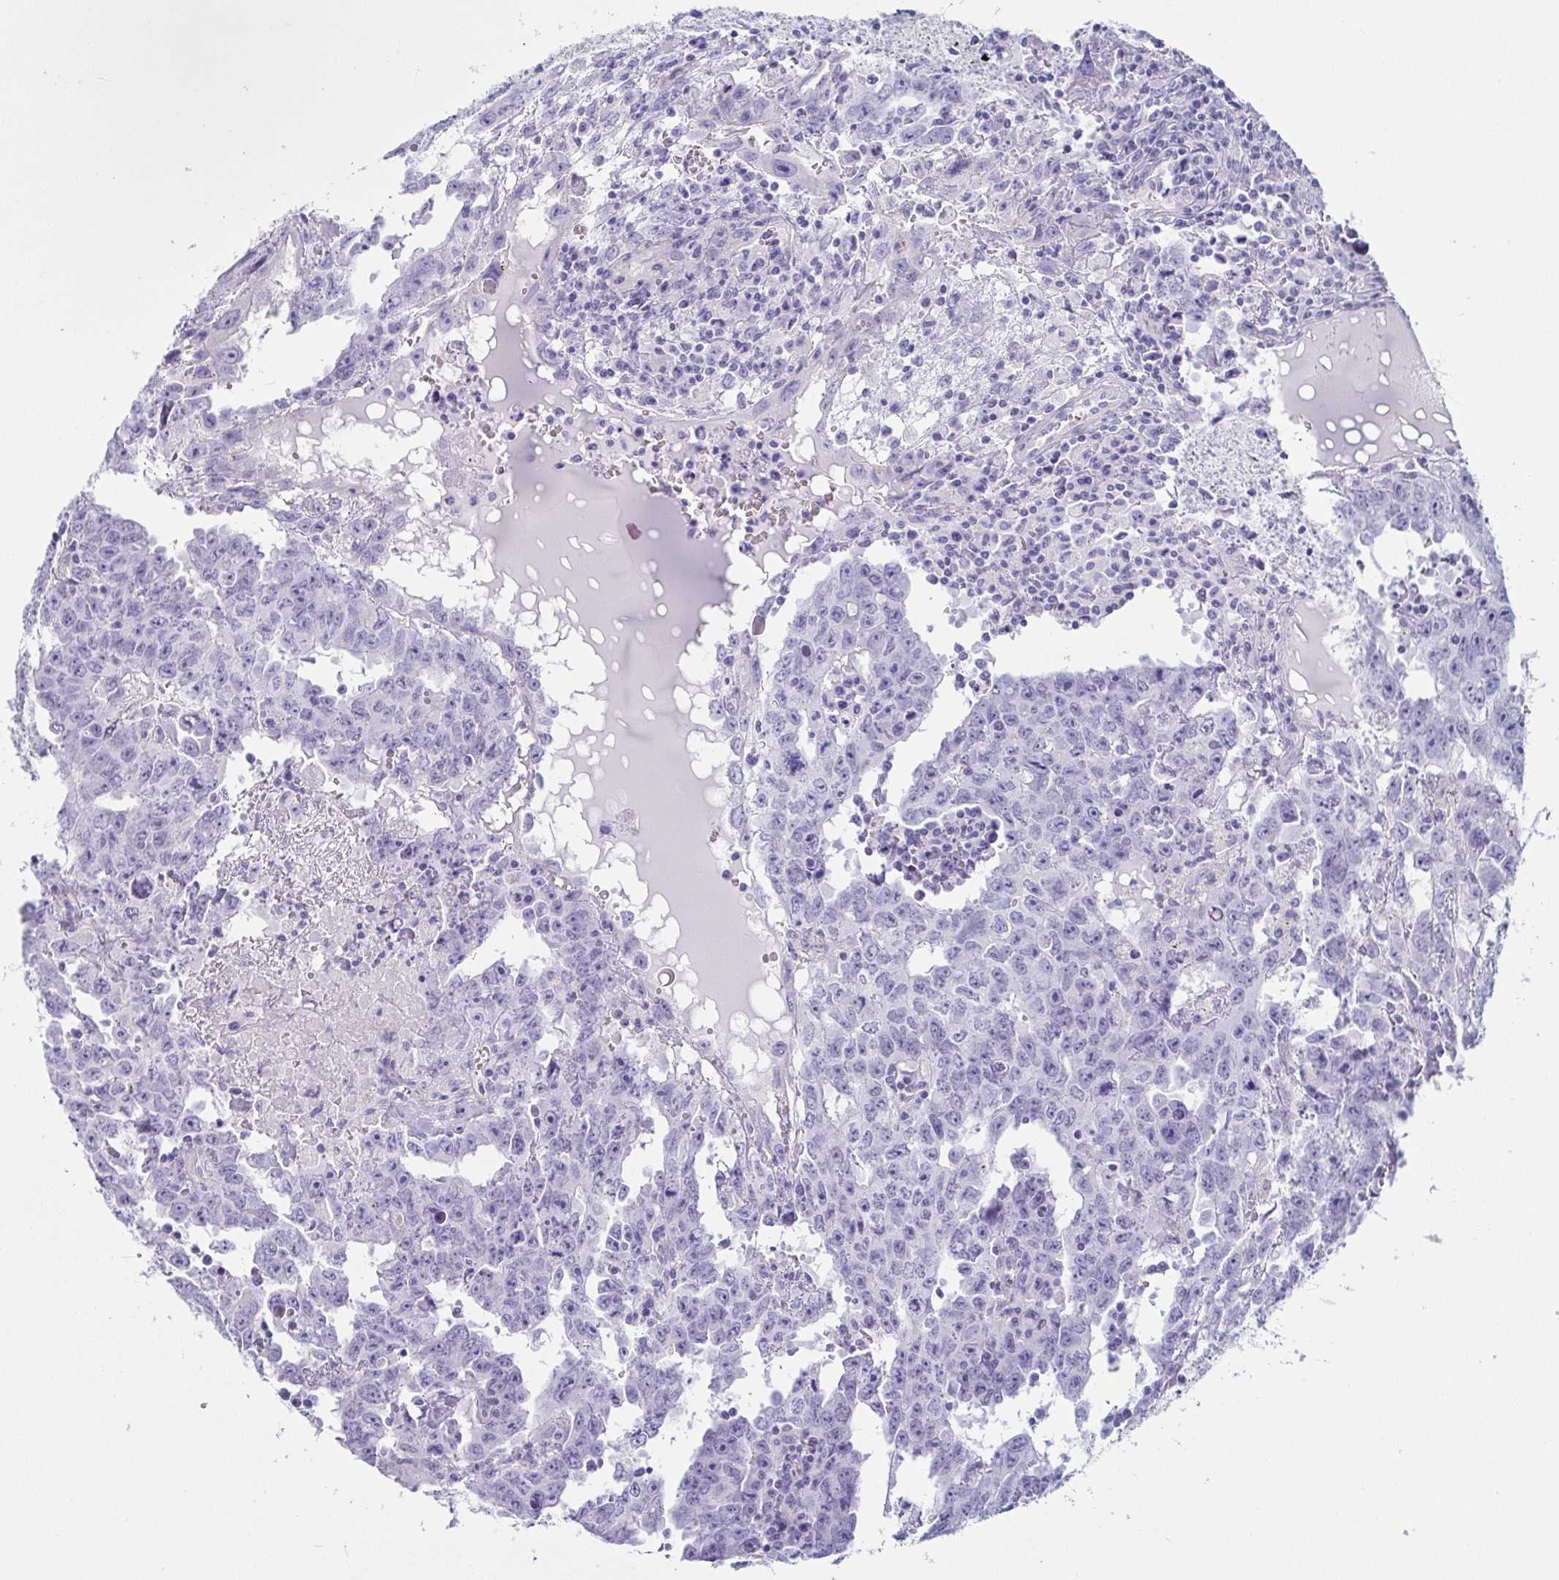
{"staining": {"intensity": "negative", "quantity": "none", "location": "none"}, "tissue": "testis cancer", "cell_type": "Tumor cells", "image_type": "cancer", "snomed": [{"axis": "morphology", "description": "Carcinoma, Embryonal, NOS"}, {"axis": "topography", "description": "Testis"}], "caption": "Tumor cells show no significant staining in testis embryonal carcinoma. (IHC, brightfield microscopy, high magnification).", "gene": "PRR4", "patient": {"sex": "male", "age": 22}}